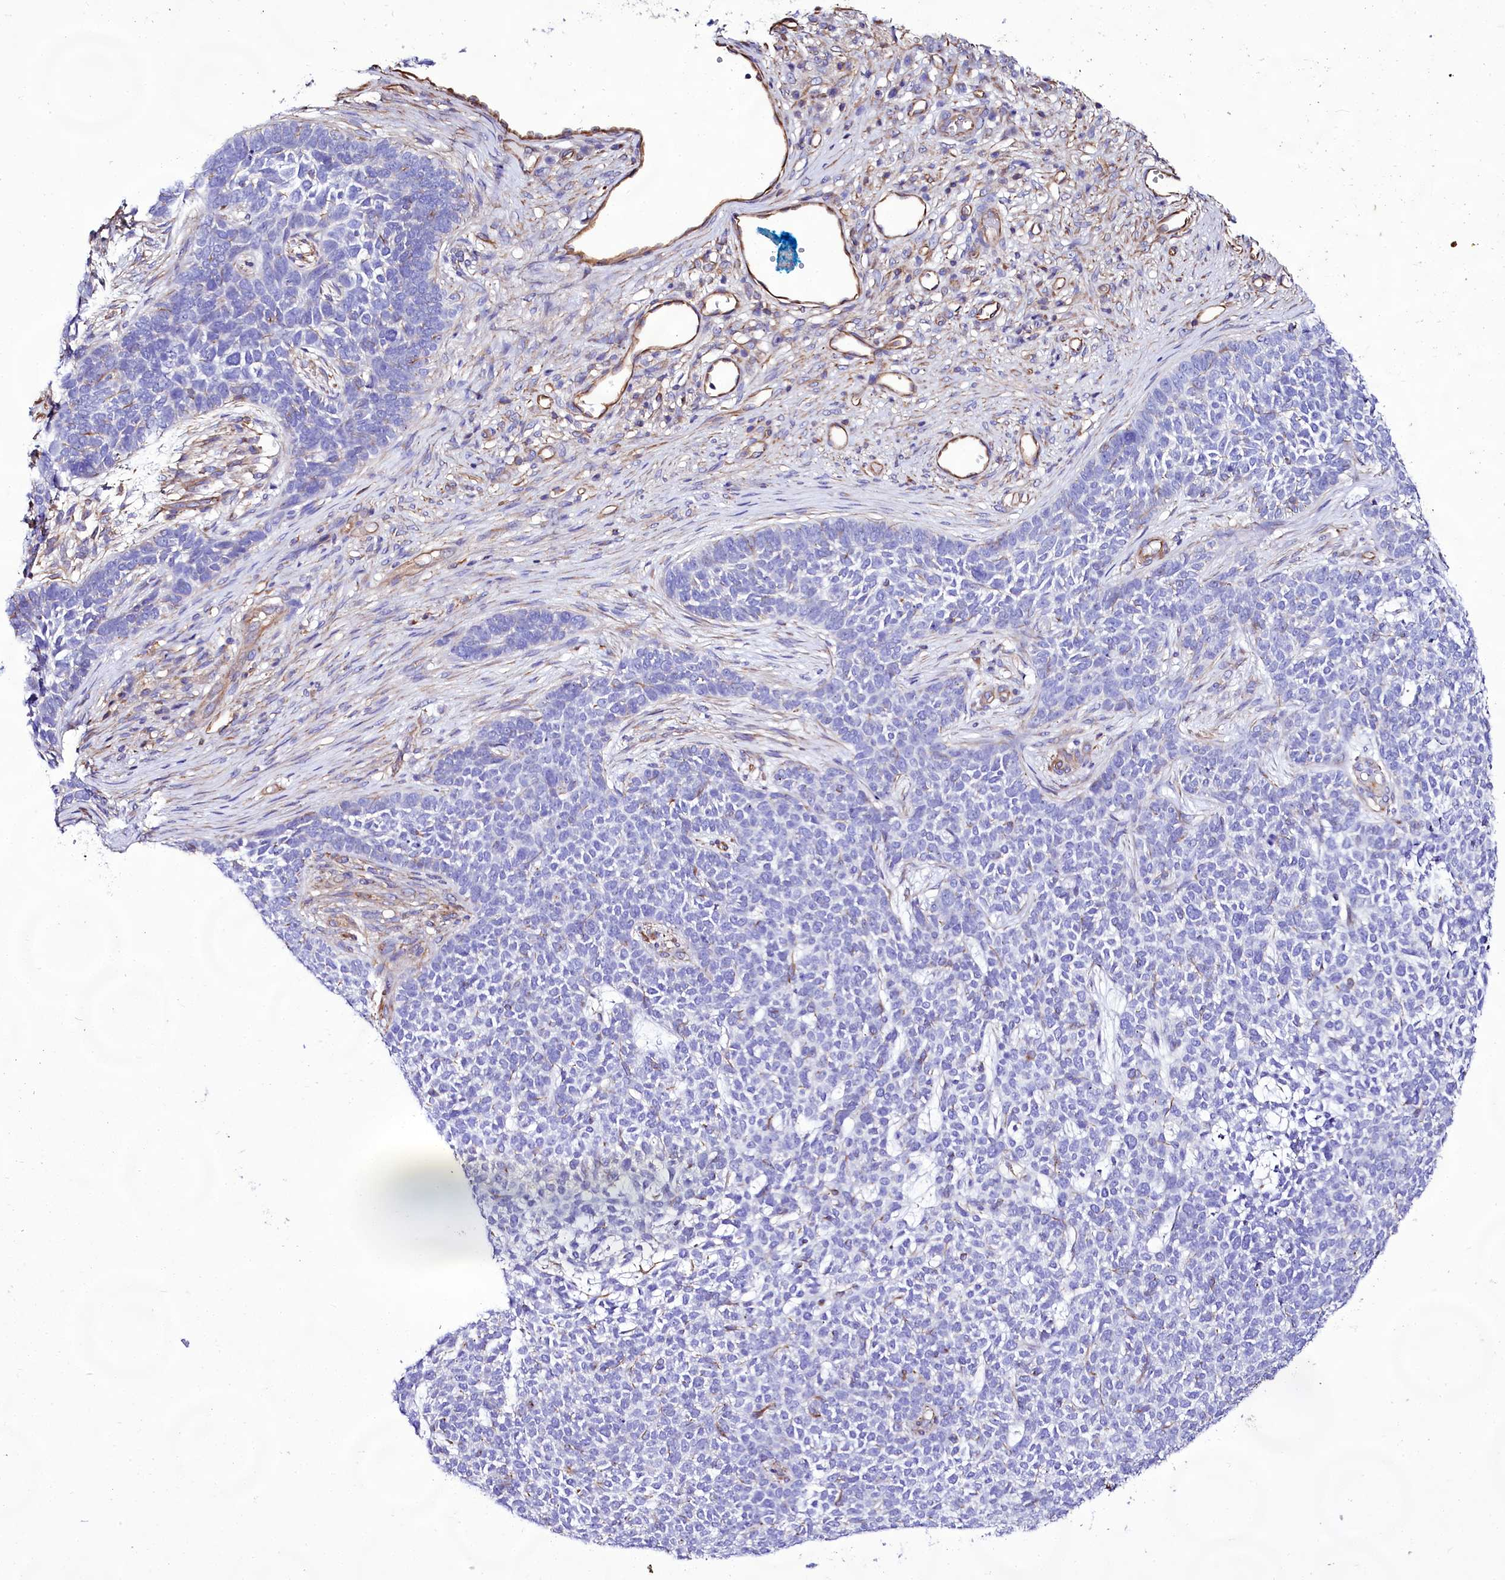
{"staining": {"intensity": "negative", "quantity": "none", "location": "none"}, "tissue": "skin cancer", "cell_type": "Tumor cells", "image_type": "cancer", "snomed": [{"axis": "morphology", "description": "Basal cell carcinoma"}, {"axis": "topography", "description": "Skin"}], "caption": "Immunohistochemistry histopathology image of skin basal cell carcinoma stained for a protein (brown), which demonstrates no staining in tumor cells. (Immunohistochemistry (ihc), brightfield microscopy, high magnification).", "gene": "CD99", "patient": {"sex": "female", "age": 84}}